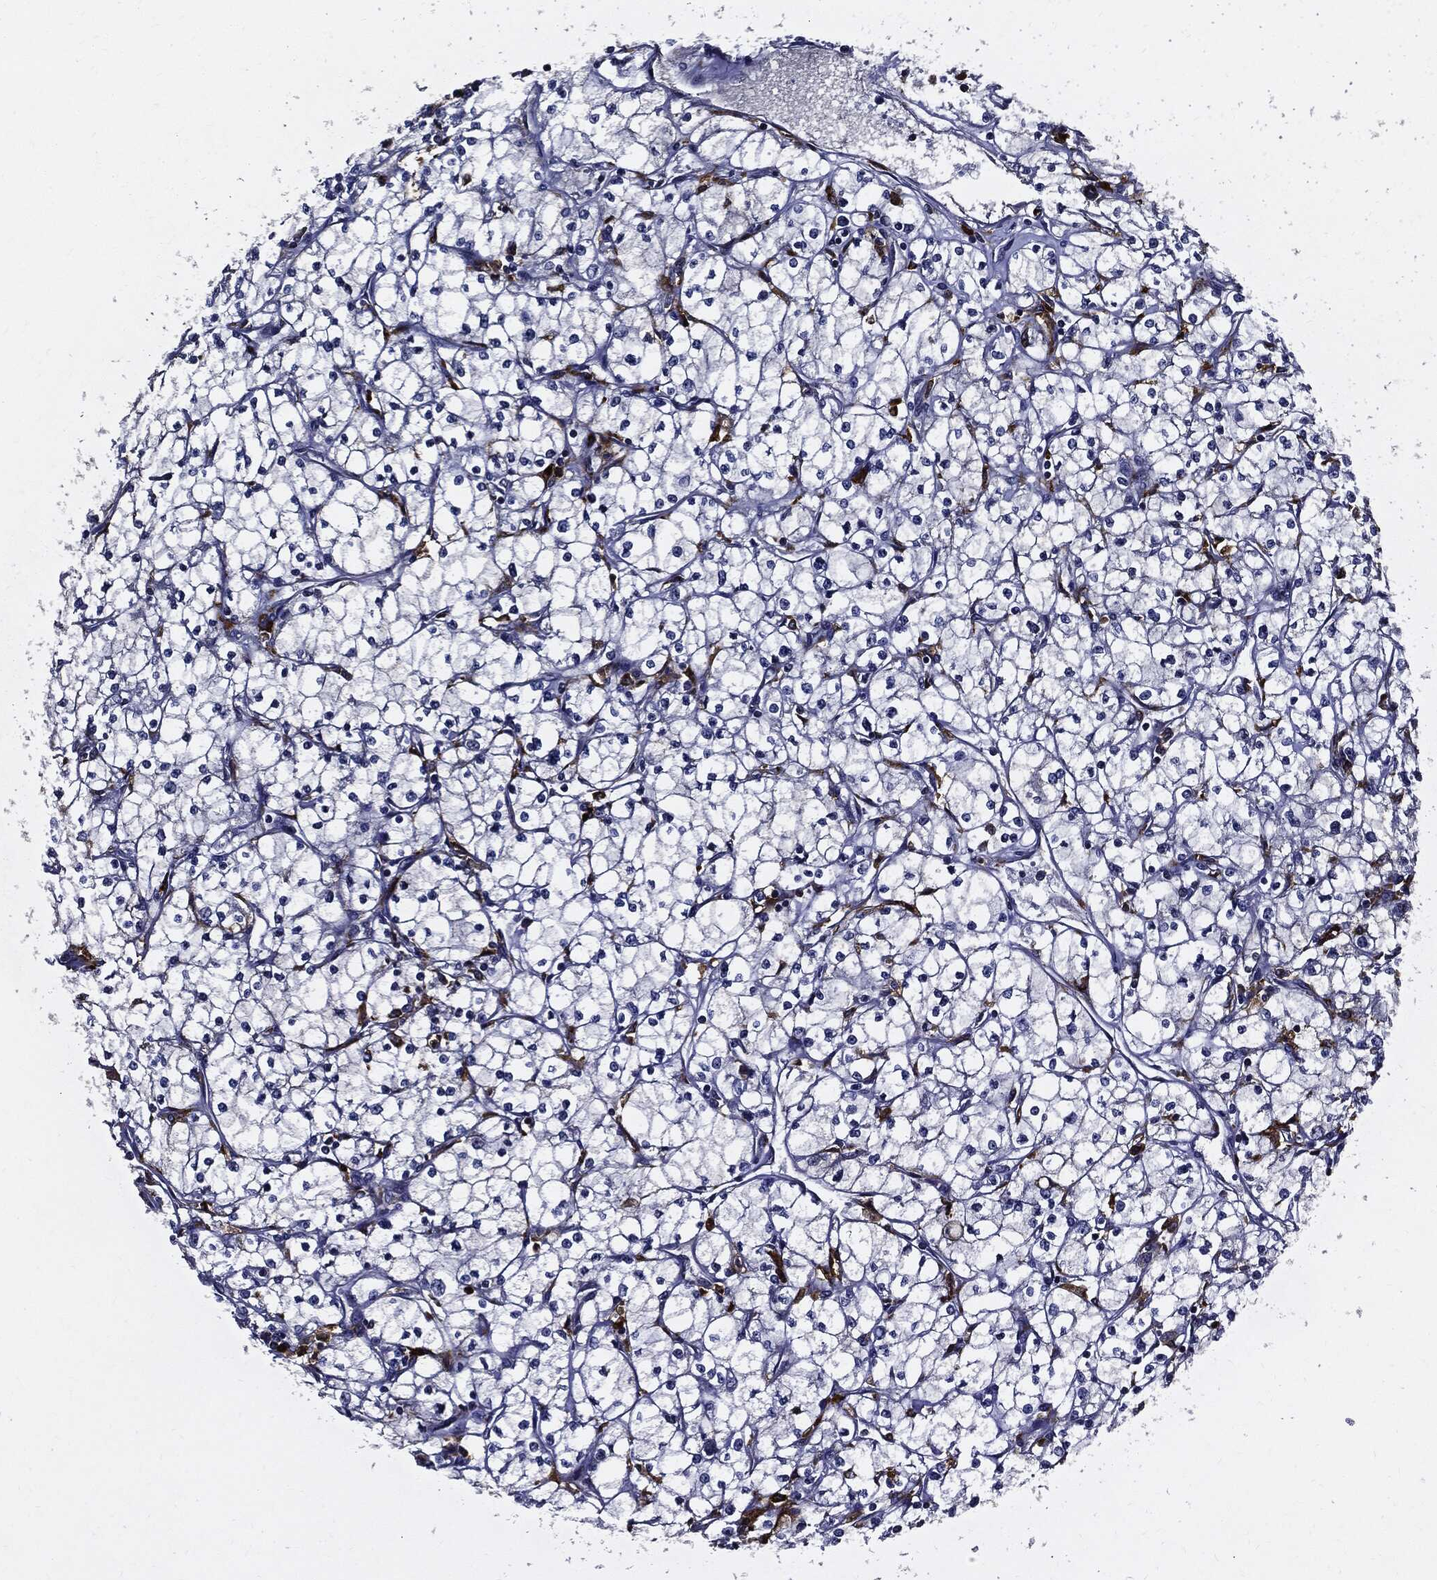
{"staining": {"intensity": "negative", "quantity": "none", "location": "none"}, "tissue": "renal cancer", "cell_type": "Tumor cells", "image_type": "cancer", "snomed": [{"axis": "morphology", "description": "Adenocarcinoma, NOS"}, {"axis": "topography", "description": "Kidney"}], "caption": "IHC of human renal cancer displays no expression in tumor cells.", "gene": "SUGT1", "patient": {"sex": "male", "age": 67}}